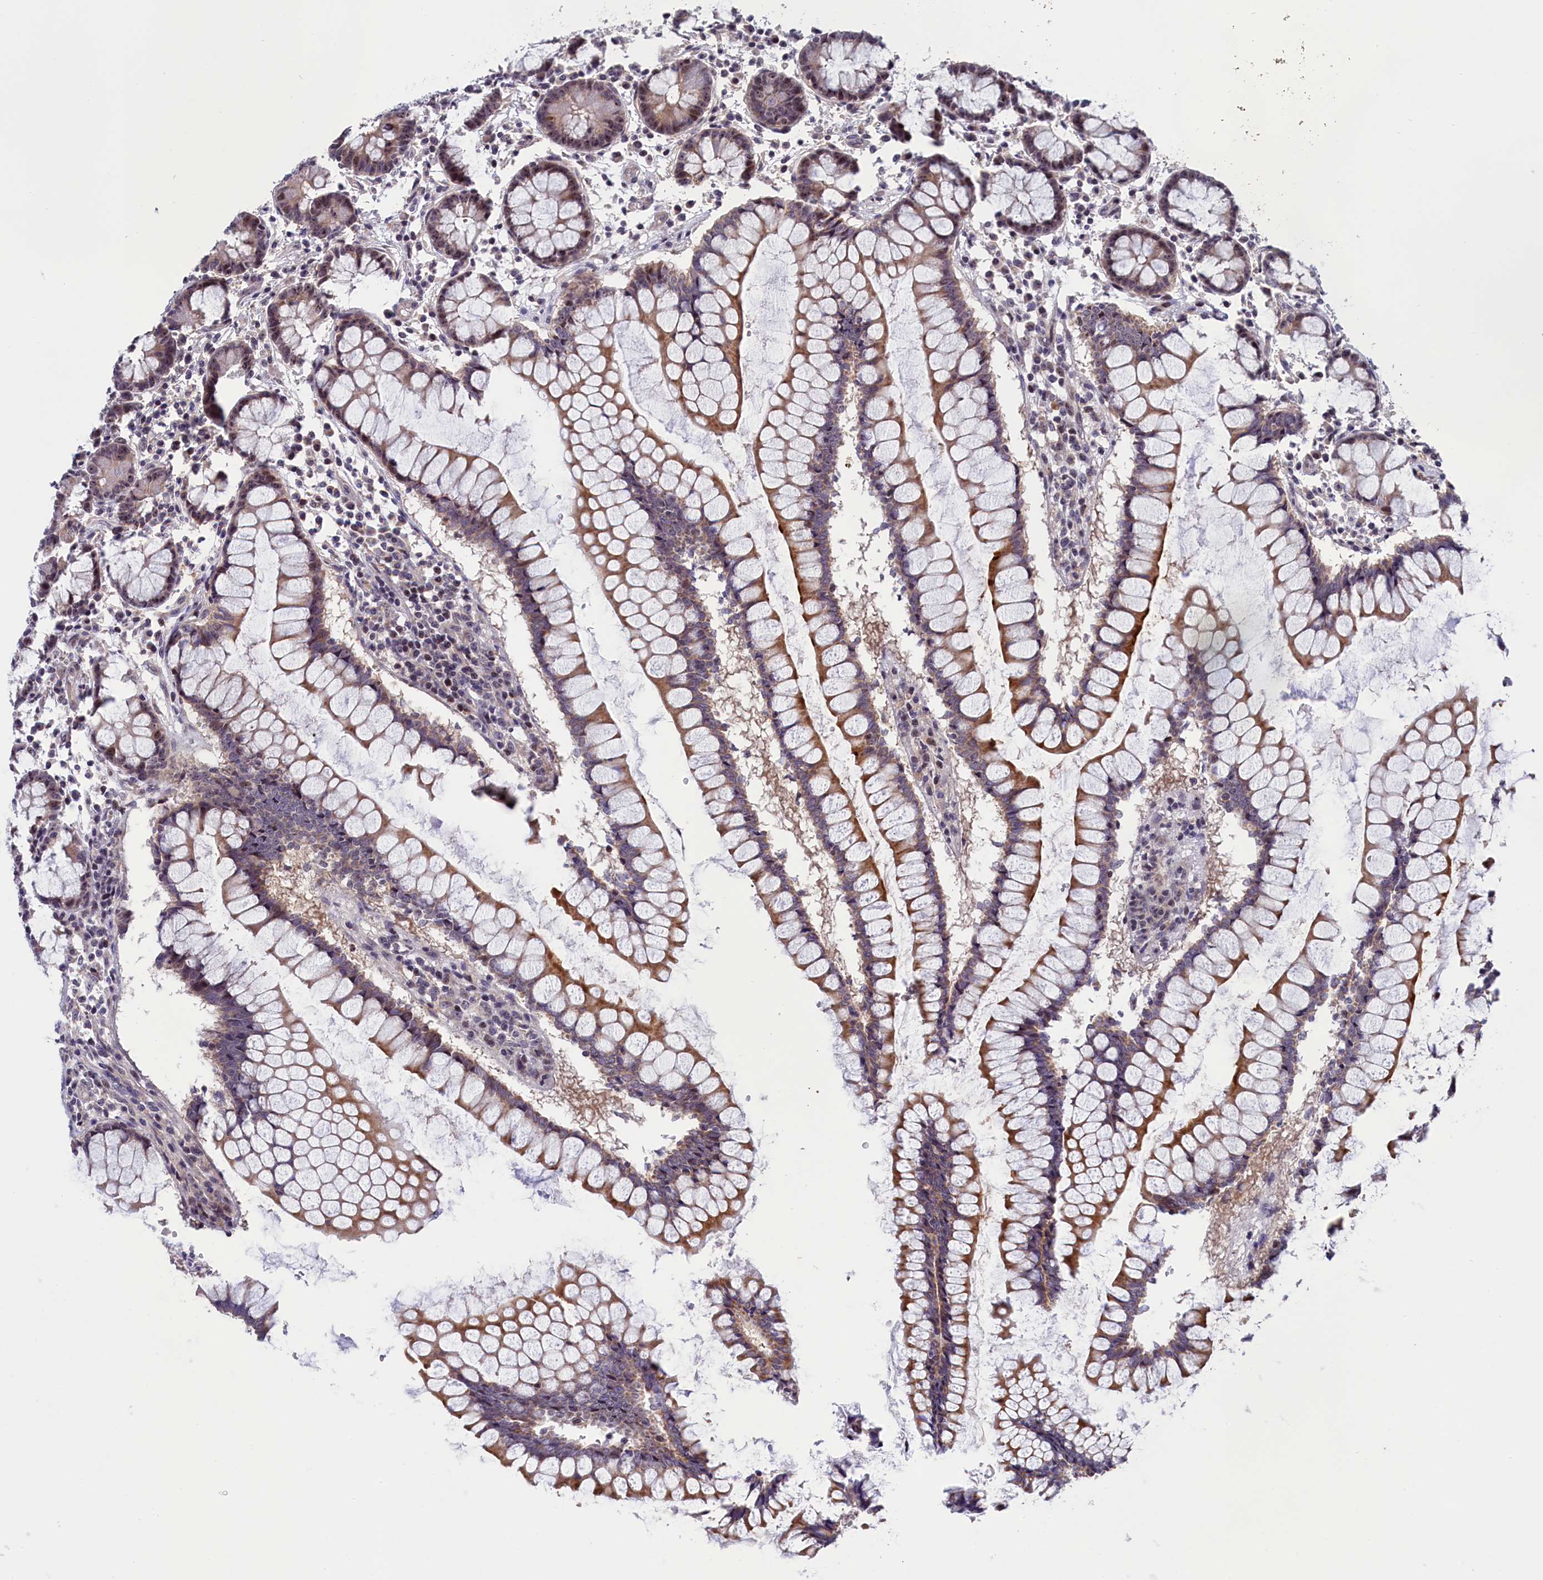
{"staining": {"intensity": "strong", "quantity": "25%-75%", "location": "cytoplasmic/membranous,nuclear"}, "tissue": "colon", "cell_type": "Endothelial cells", "image_type": "normal", "snomed": [{"axis": "morphology", "description": "Normal tissue, NOS"}, {"axis": "morphology", "description": "Adenocarcinoma, NOS"}, {"axis": "topography", "description": "Colon"}], "caption": "Immunohistochemistry (IHC) micrograph of unremarkable colon stained for a protein (brown), which shows high levels of strong cytoplasmic/membranous,nuclear positivity in approximately 25%-75% of endothelial cells.", "gene": "PPAN", "patient": {"sex": "female", "age": 55}}